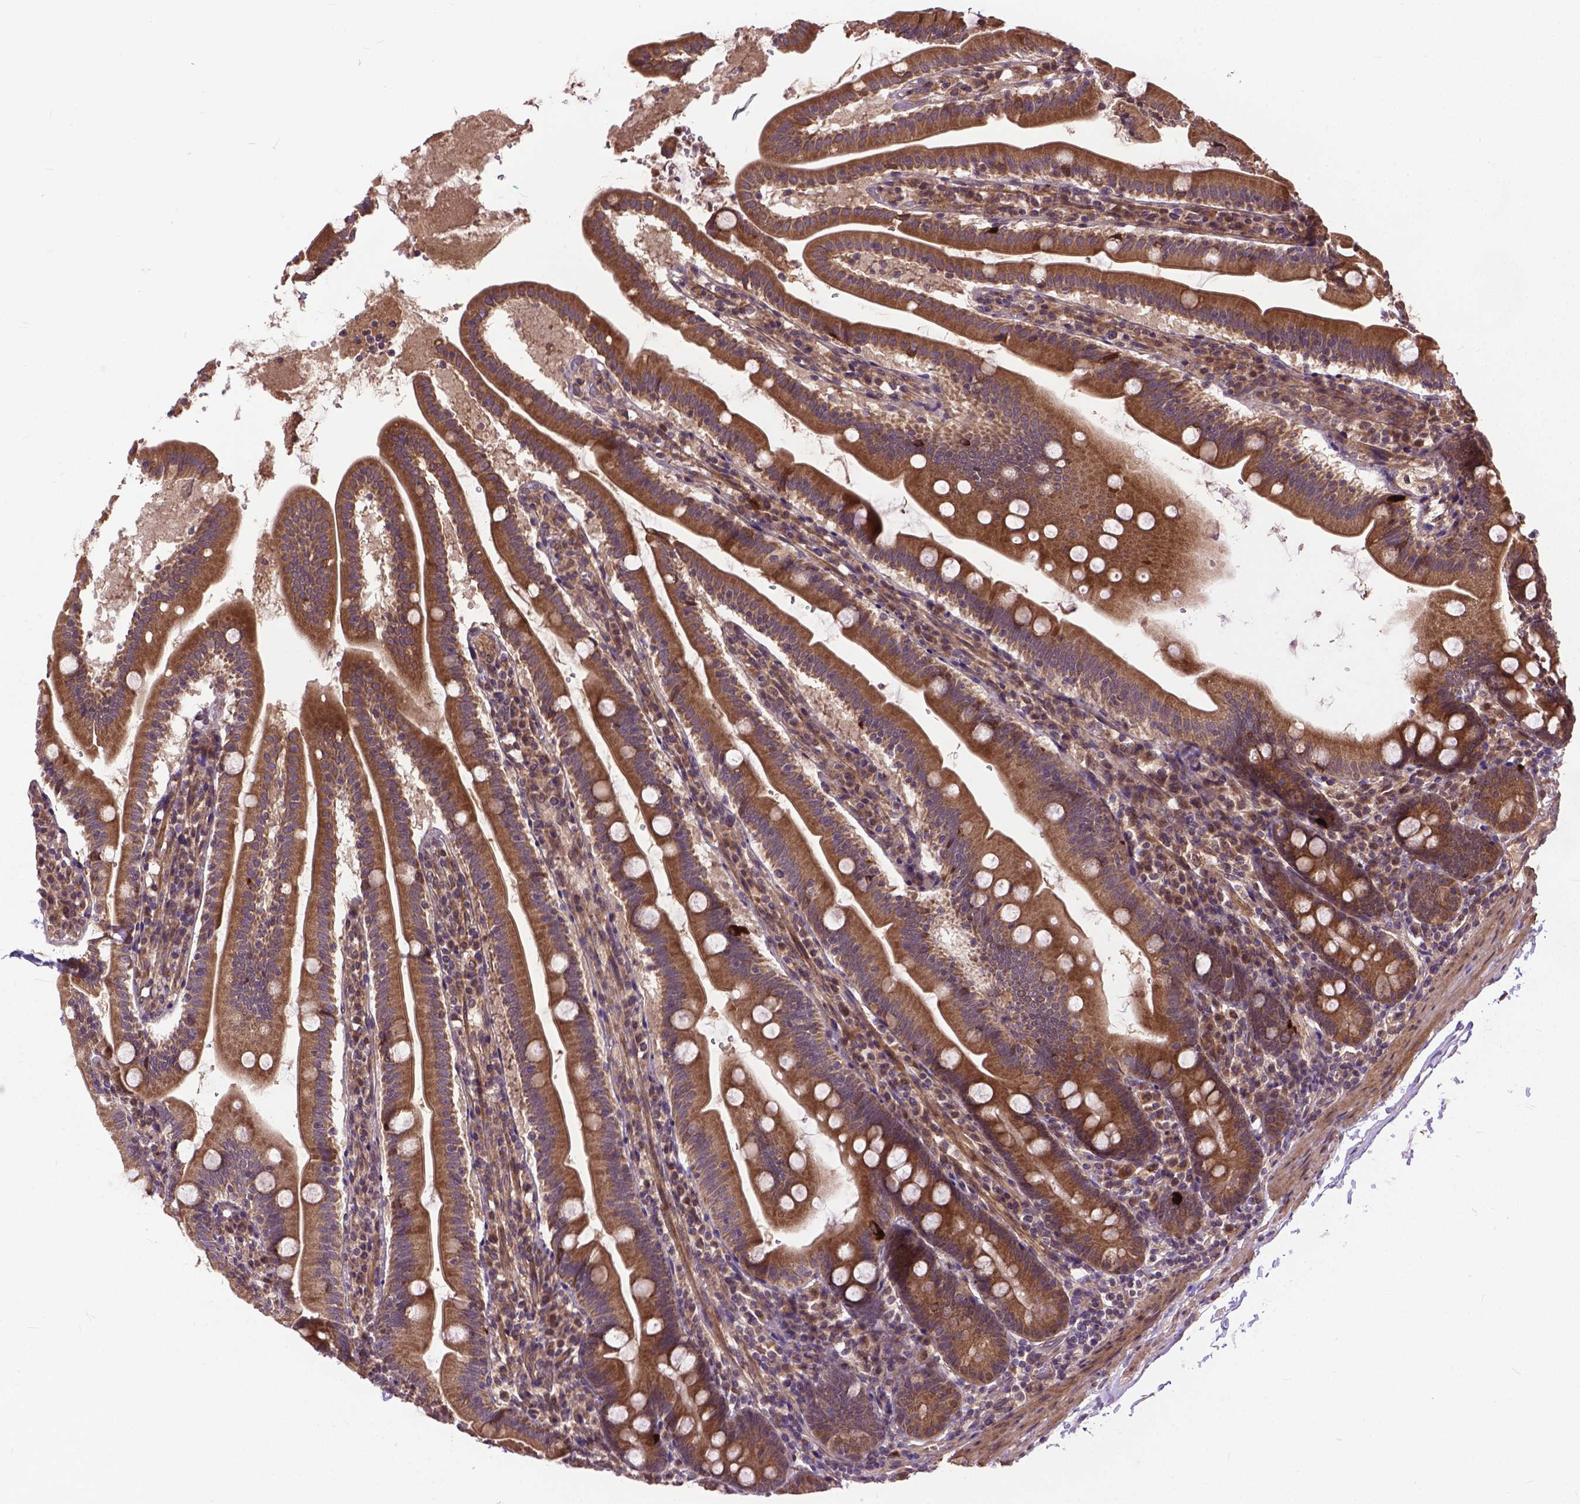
{"staining": {"intensity": "strong", "quantity": ">75%", "location": "cytoplasmic/membranous"}, "tissue": "duodenum", "cell_type": "Glandular cells", "image_type": "normal", "snomed": [{"axis": "morphology", "description": "Normal tissue, NOS"}, {"axis": "topography", "description": "Duodenum"}], "caption": "Immunohistochemistry (IHC) photomicrograph of unremarkable duodenum stained for a protein (brown), which exhibits high levels of strong cytoplasmic/membranous positivity in about >75% of glandular cells.", "gene": "ZNF616", "patient": {"sex": "female", "age": 67}}